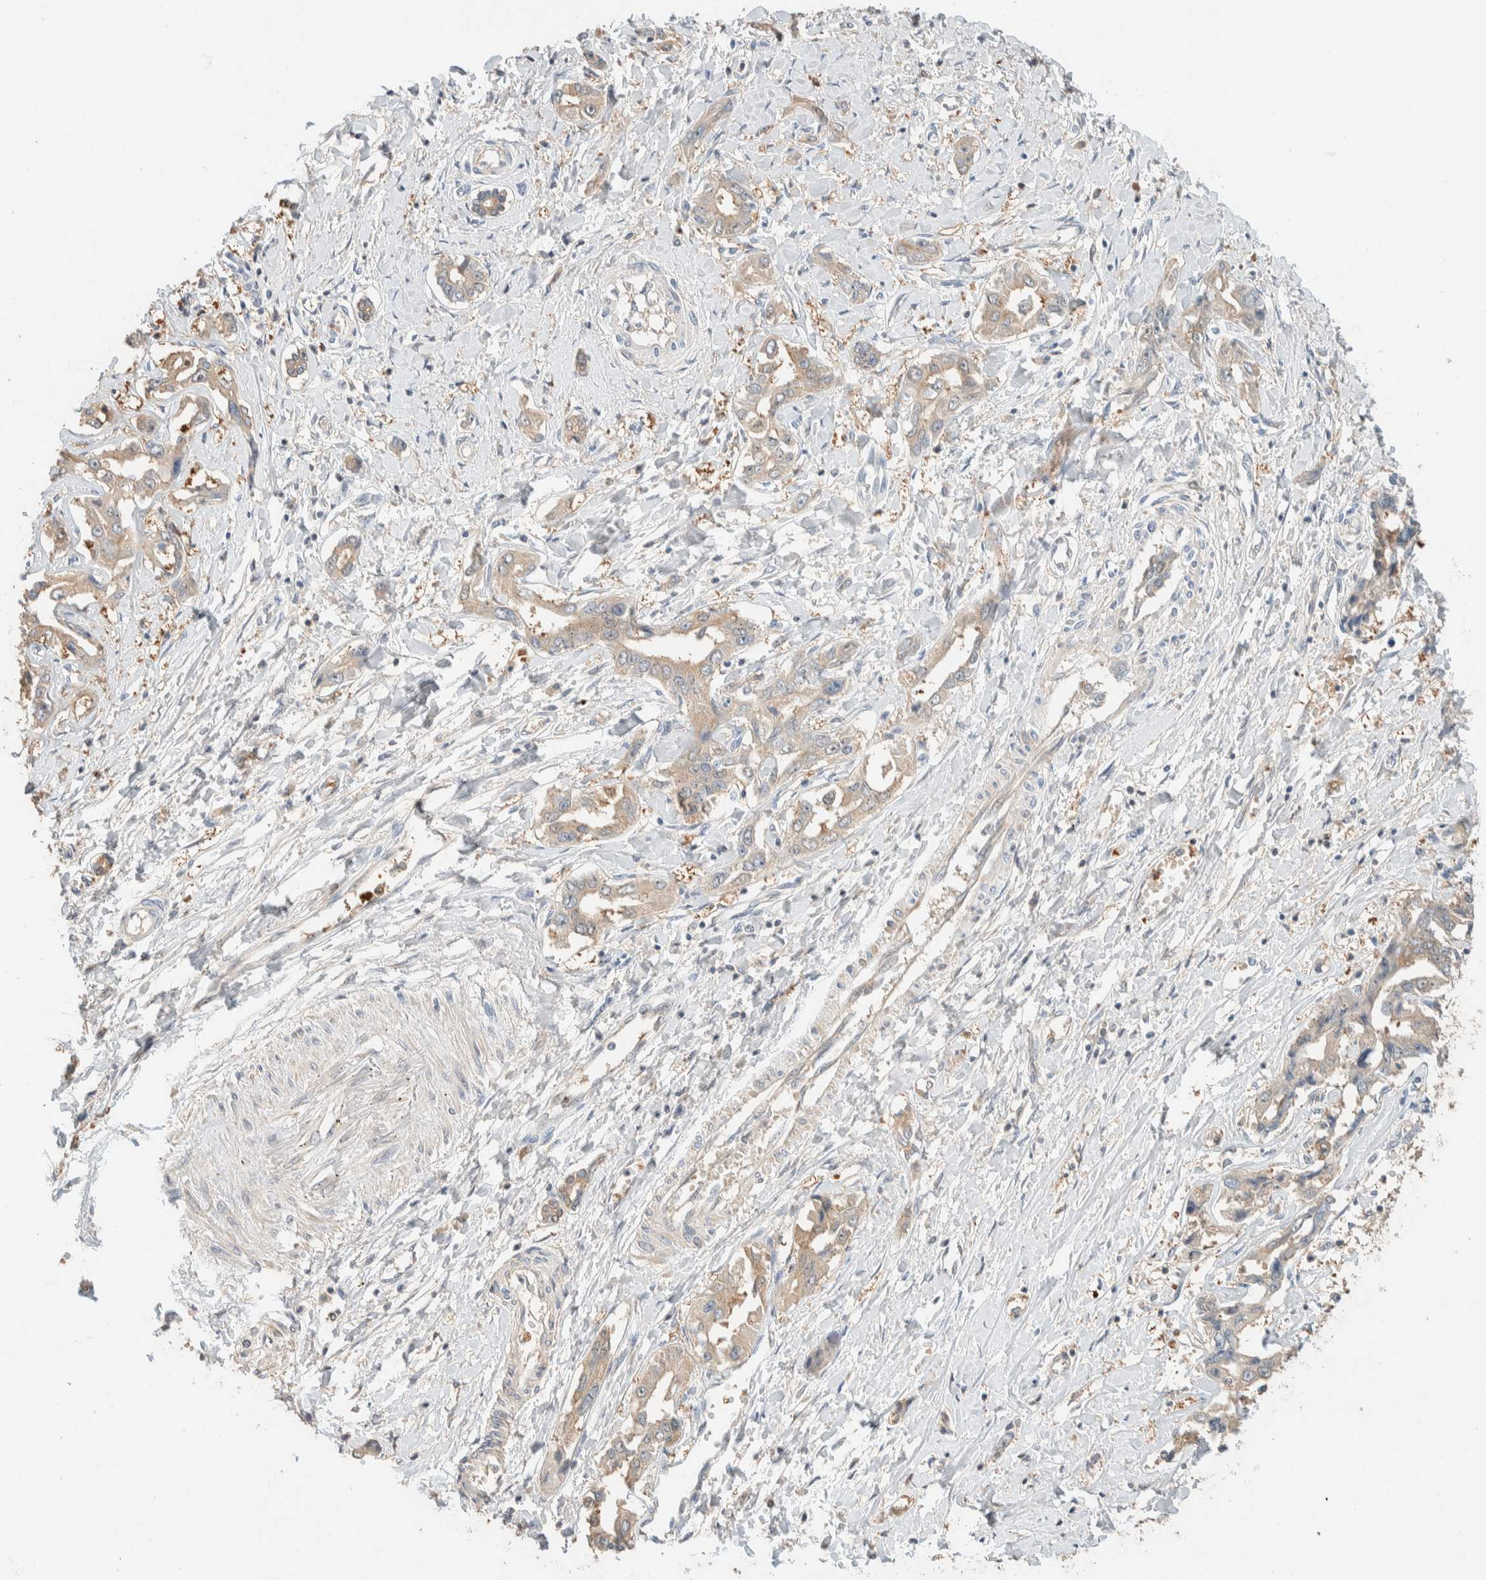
{"staining": {"intensity": "weak", "quantity": "25%-75%", "location": "cytoplasmic/membranous"}, "tissue": "liver cancer", "cell_type": "Tumor cells", "image_type": "cancer", "snomed": [{"axis": "morphology", "description": "Cholangiocarcinoma"}, {"axis": "topography", "description": "Liver"}], "caption": "This is an image of immunohistochemistry (IHC) staining of cholangiocarcinoma (liver), which shows weak positivity in the cytoplasmic/membranous of tumor cells.", "gene": "SETD4", "patient": {"sex": "male", "age": 59}}